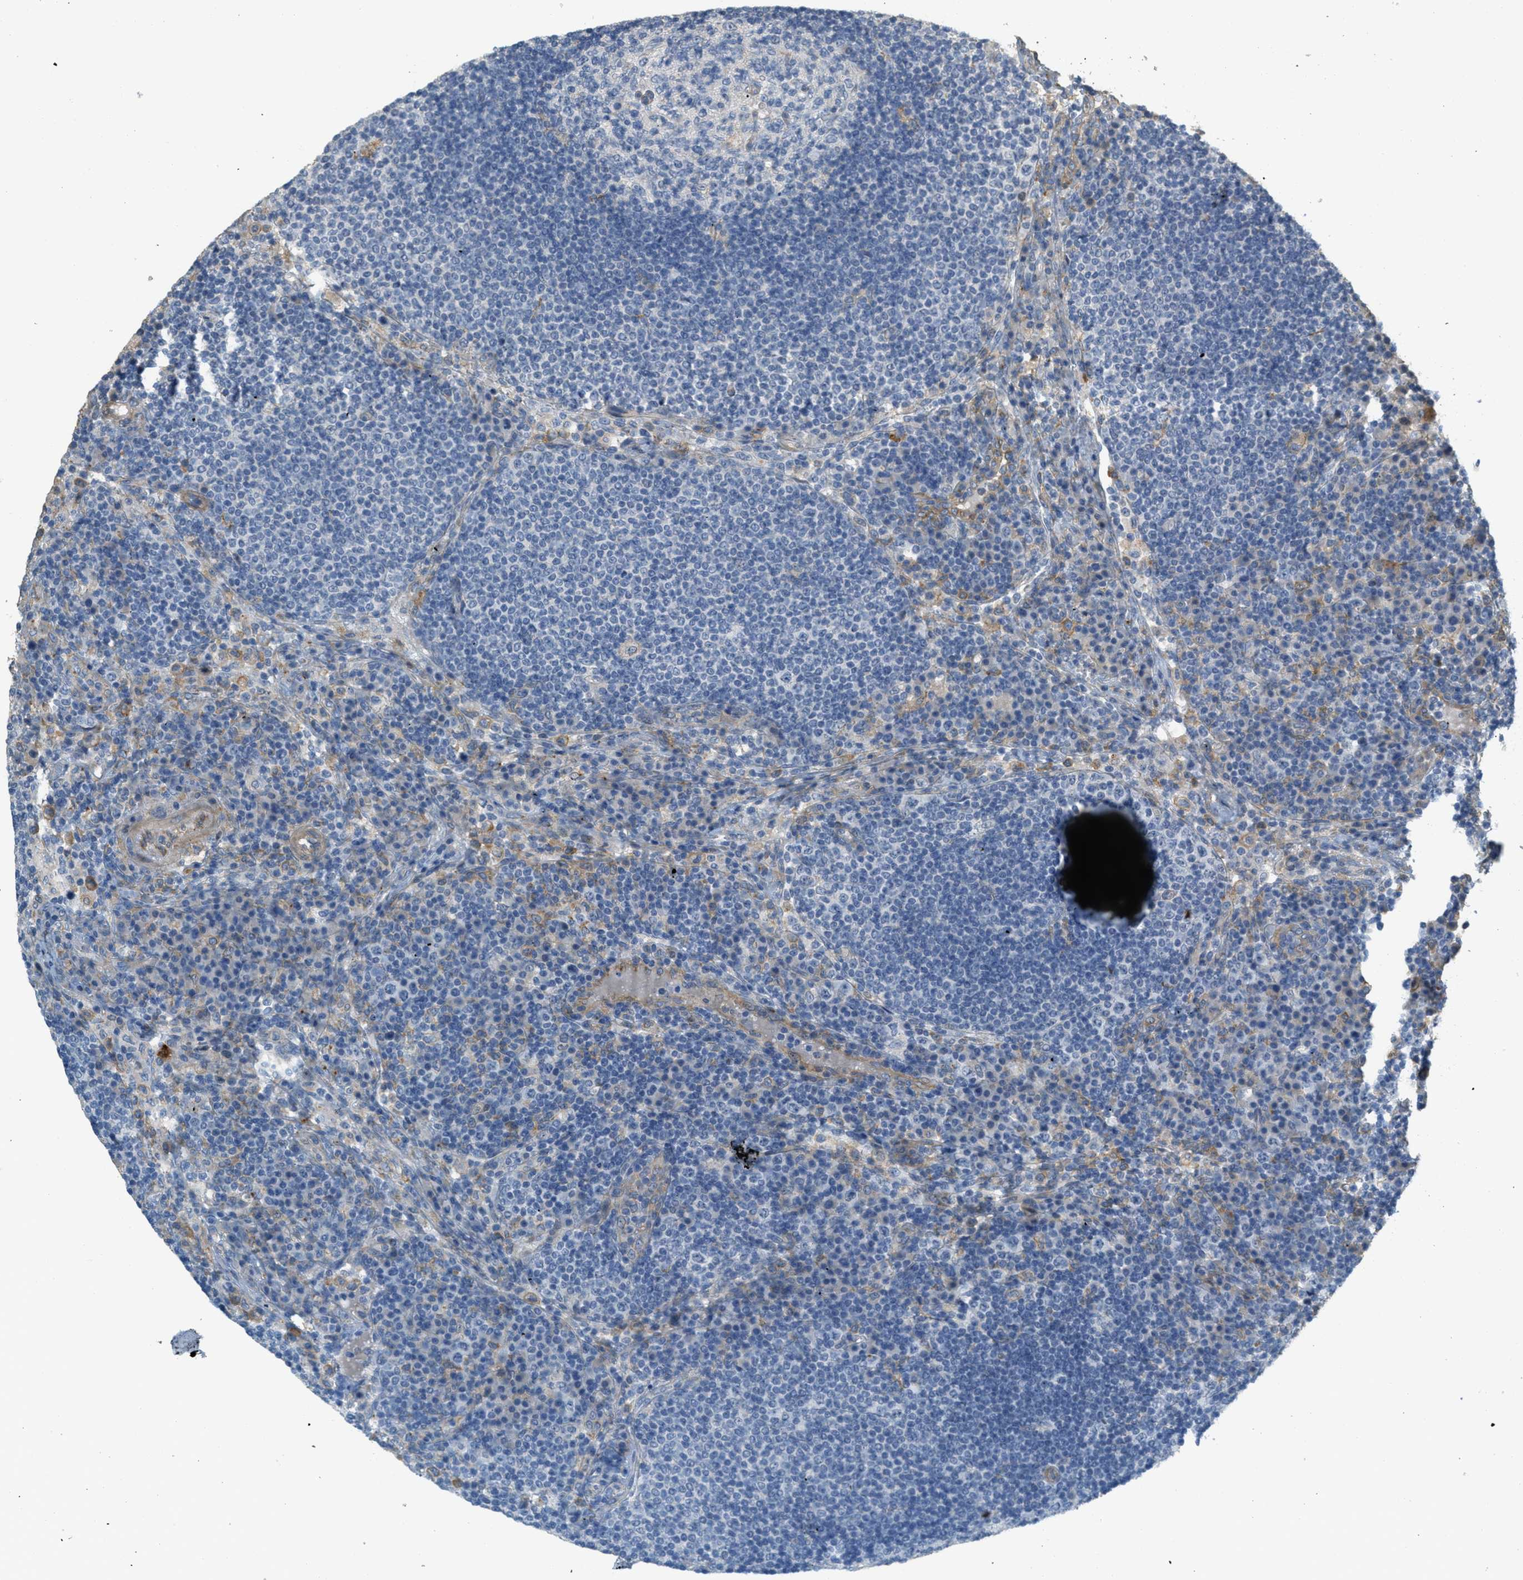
{"staining": {"intensity": "negative", "quantity": "none", "location": "none"}, "tissue": "lymph node", "cell_type": "Germinal center cells", "image_type": "normal", "snomed": [{"axis": "morphology", "description": "Normal tissue, NOS"}, {"axis": "topography", "description": "Lymph node"}], "caption": "The image reveals no significant expression in germinal center cells of lymph node. Brightfield microscopy of immunohistochemistry stained with DAB (brown) and hematoxylin (blue), captured at high magnification.", "gene": "ADCY5", "patient": {"sex": "female", "age": 53}}